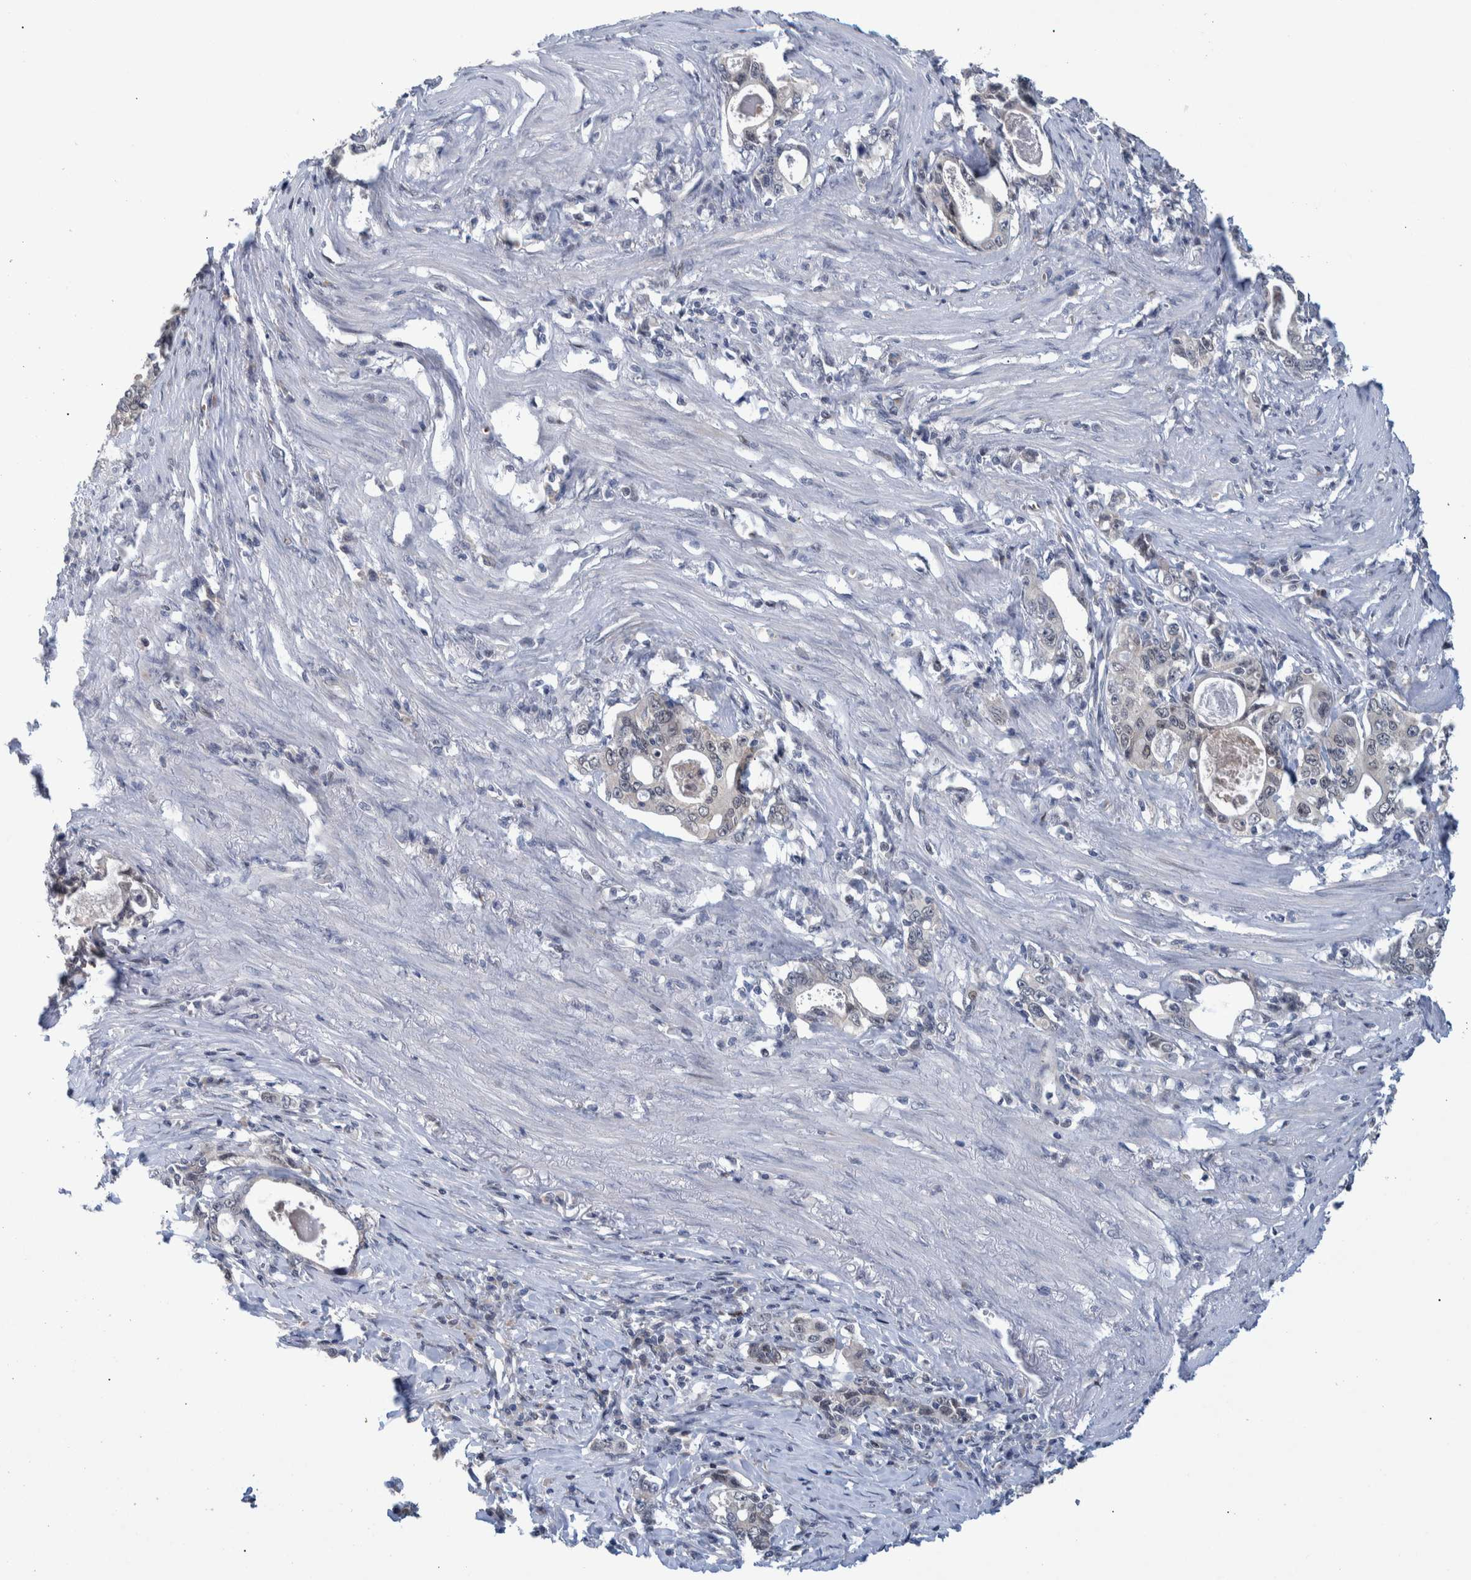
{"staining": {"intensity": "negative", "quantity": "none", "location": "none"}, "tissue": "stomach cancer", "cell_type": "Tumor cells", "image_type": "cancer", "snomed": [{"axis": "morphology", "description": "Adenocarcinoma, NOS"}, {"axis": "topography", "description": "Stomach, lower"}], "caption": "The image demonstrates no significant staining in tumor cells of adenocarcinoma (stomach).", "gene": "ESRP1", "patient": {"sex": "female", "age": 72}}